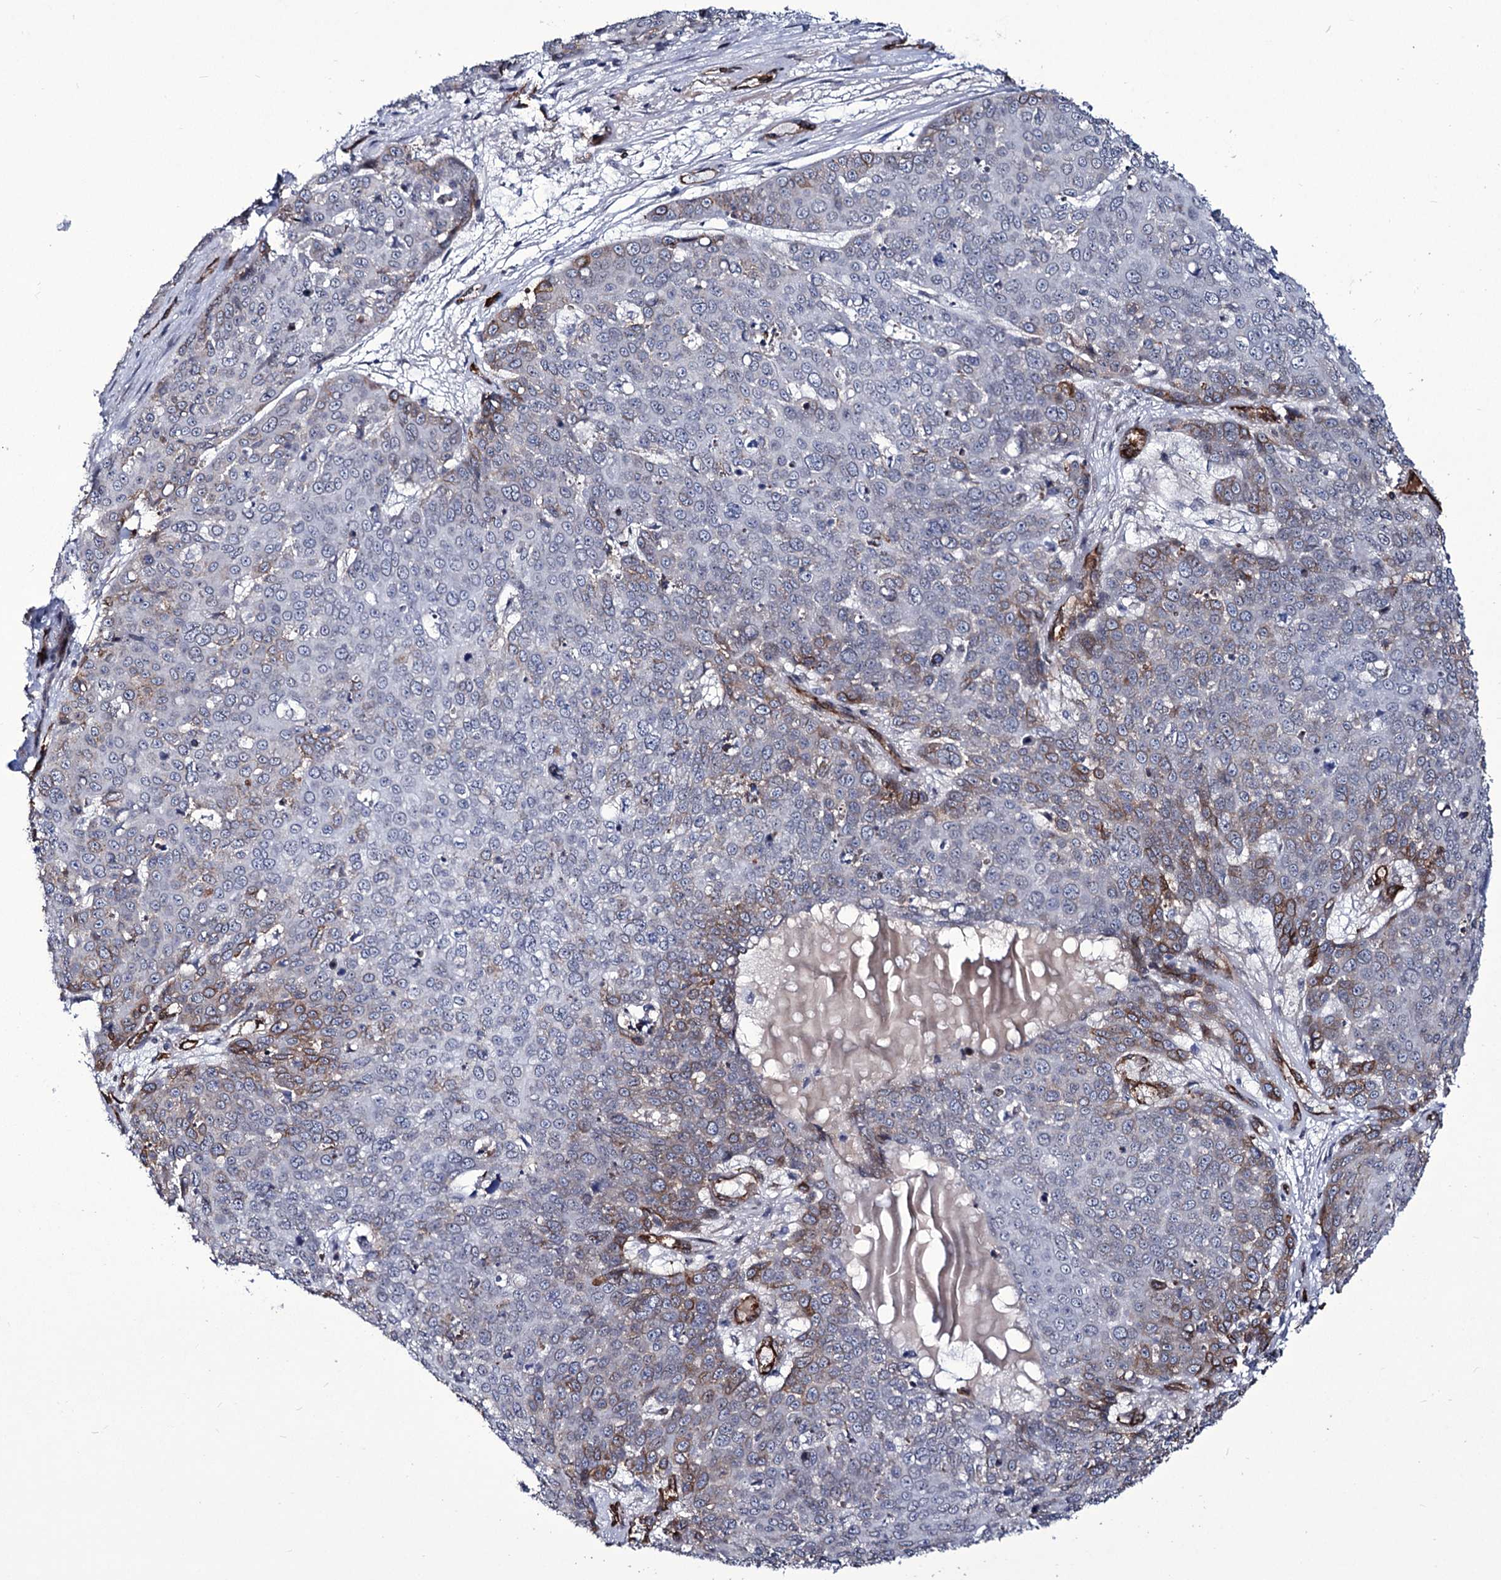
{"staining": {"intensity": "moderate", "quantity": "<25%", "location": "cytoplasmic/membranous"}, "tissue": "skin cancer", "cell_type": "Tumor cells", "image_type": "cancer", "snomed": [{"axis": "morphology", "description": "Squamous cell carcinoma, NOS"}, {"axis": "topography", "description": "Skin"}], "caption": "Immunohistochemical staining of skin cancer (squamous cell carcinoma) exhibits moderate cytoplasmic/membranous protein expression in about <25% of tumor cells.", "gene": "ZC3H12C", "patient": {"sex": "male", "age": 71}}